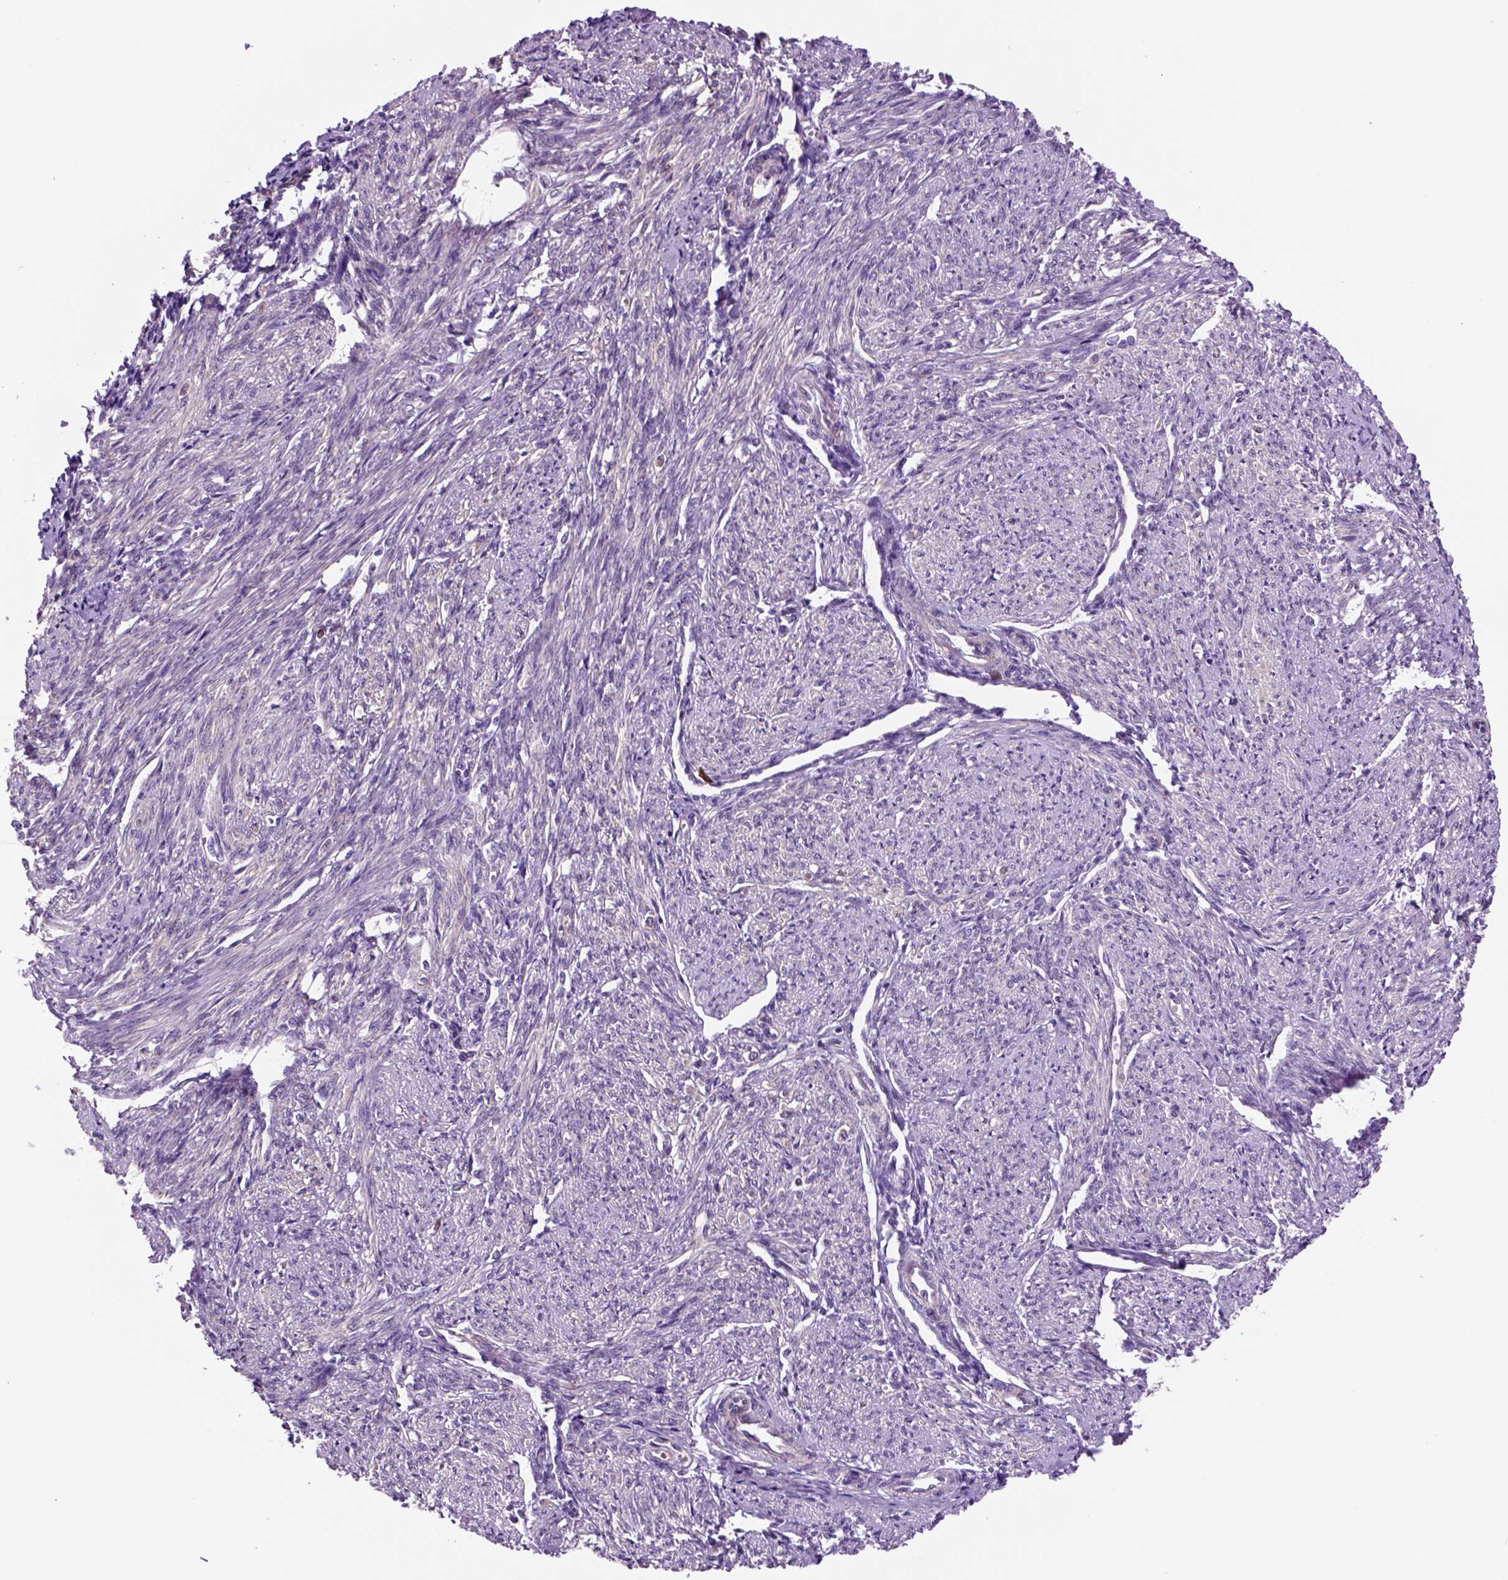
{"staining": {"intensity": "negative", "quantity": "none", "location": "none"}, "tissue": "smooth muscle", "cell_type": "Smooth muscle cells", "image_type": "normal", "snomed": [{"axis": "morphology", "description": "Normal tissue, NOS"}, {"axis": "topography", "description": "Smooth muscle"}], "caption": "DAB immunohistochemical staining of unremarkable human smooth muscle reveals no significant positivity in smooth muscle cells. (DAB (3,3'-diaminobenzidine) IHC visualized using brightfield microscopy, high magnification).", "gene": "PIAS3", "patient": {"sex": "female", "age": 65}}